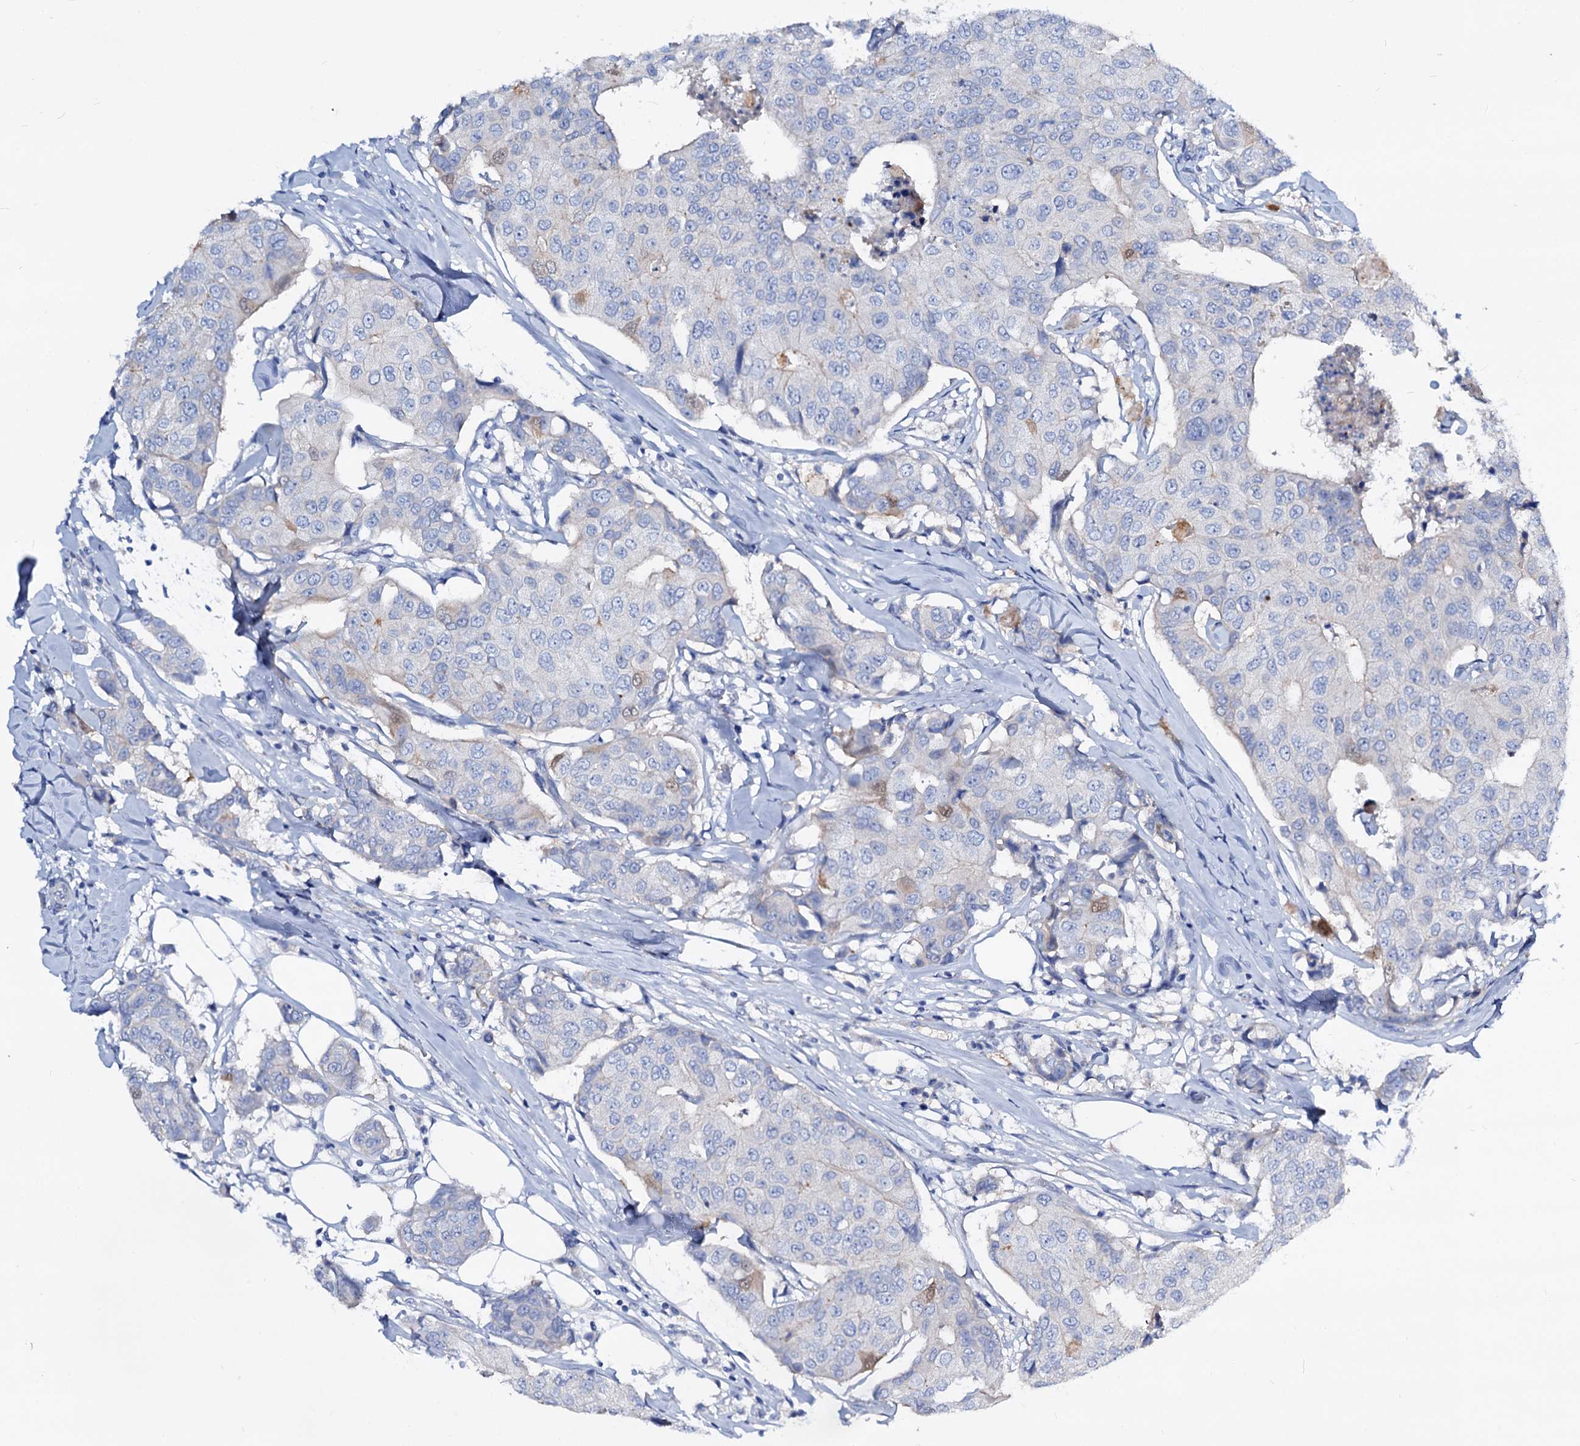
{"staining": {"intensity": "negative", "quantity": "none", "location": "none"}, "tissue": "breast cancer", "cell_type": "Tumor cells", "image_type": "cancer", "snomed": [{"axis": "morphology", "description": "Duct carcinoma"}, {"axis": "topography", "description": "Breast"}], "caption": "There is no significant positivity in tumor cells of breast cancer (infiltrating ductal carcinoma).", "gene": "DYDC2", "patient": {"sex": "female", "age": 80}}